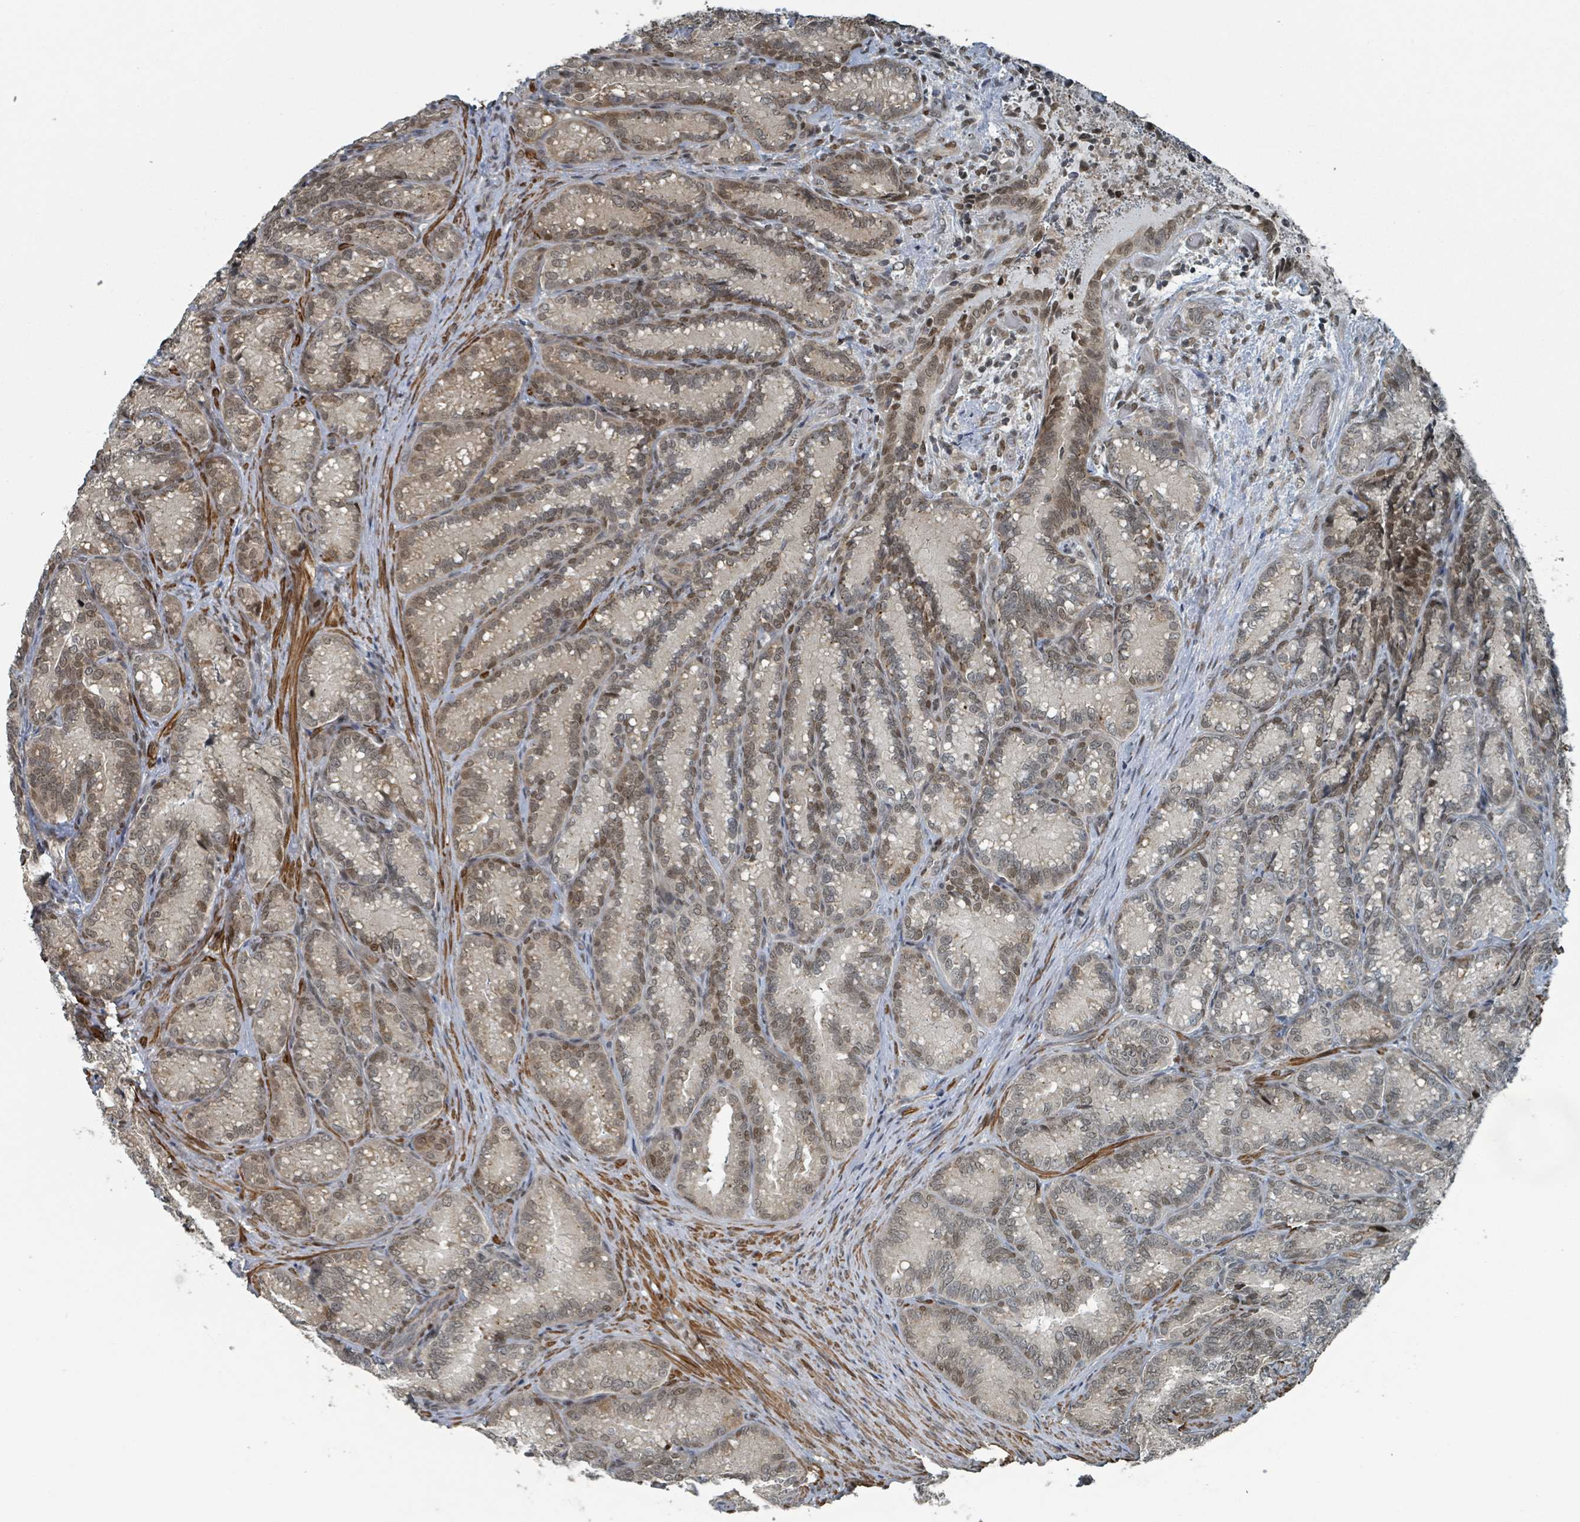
{"staining": {"intensity": "strong", "quantity": "25%-75%", "location": "nuclear"}, "tissue": "seminal vesicle", "cell_type": "Glandular cells", "image_type": "normal", "snomed": [{"axis": "morphology", "description": "Normal tissue, NOS"}, {"axis": "topography", "description": "Seminal veicle"}], "caption": "Protein staining by immunohistochemistry (IHC) demonstrates strong nuclear expression in approximately 25%-75% of glandular cells in normal seminal vesicle.", "gene": "PHIP", "patient": {"sex": "male", "age": 58}}